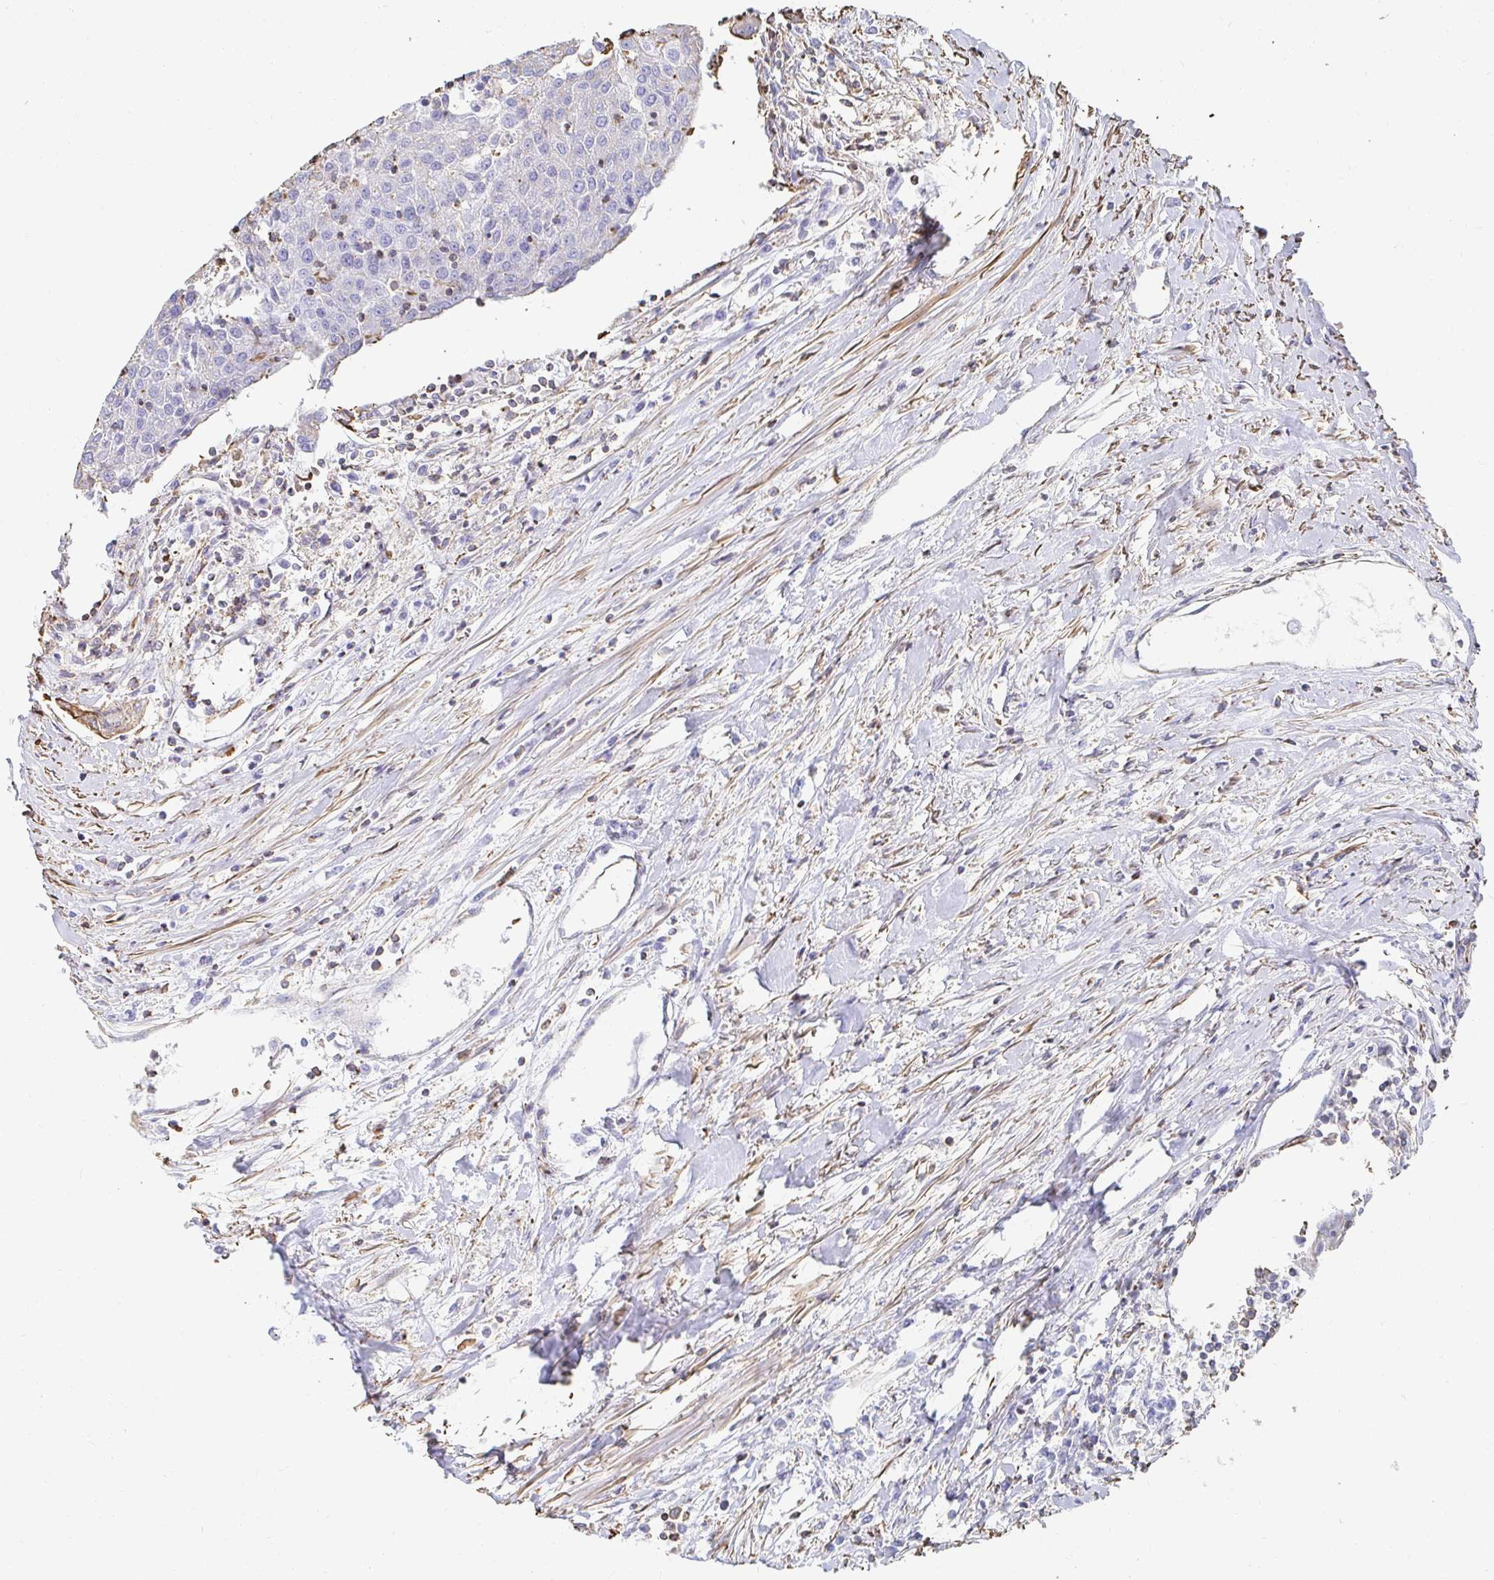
{"staining": {"intensity": "negative", "quantity": "none", "location": "none"}, "tissue": "urothelial cancer", "cell_type": "Tumor cells", "image_type": "cancer", "snomed": [{"axis": "morphology", "description": "Urothelial carcinoma, High grade"}, {"axis": "topography", "description": "Urinary bladder"}], "caption": "Histopathology image shows no protein positivity in tumor cells of urothelial cancer tissue.", "gene": "PTPN14", "patient": {"sex": "female", "age": 85}}